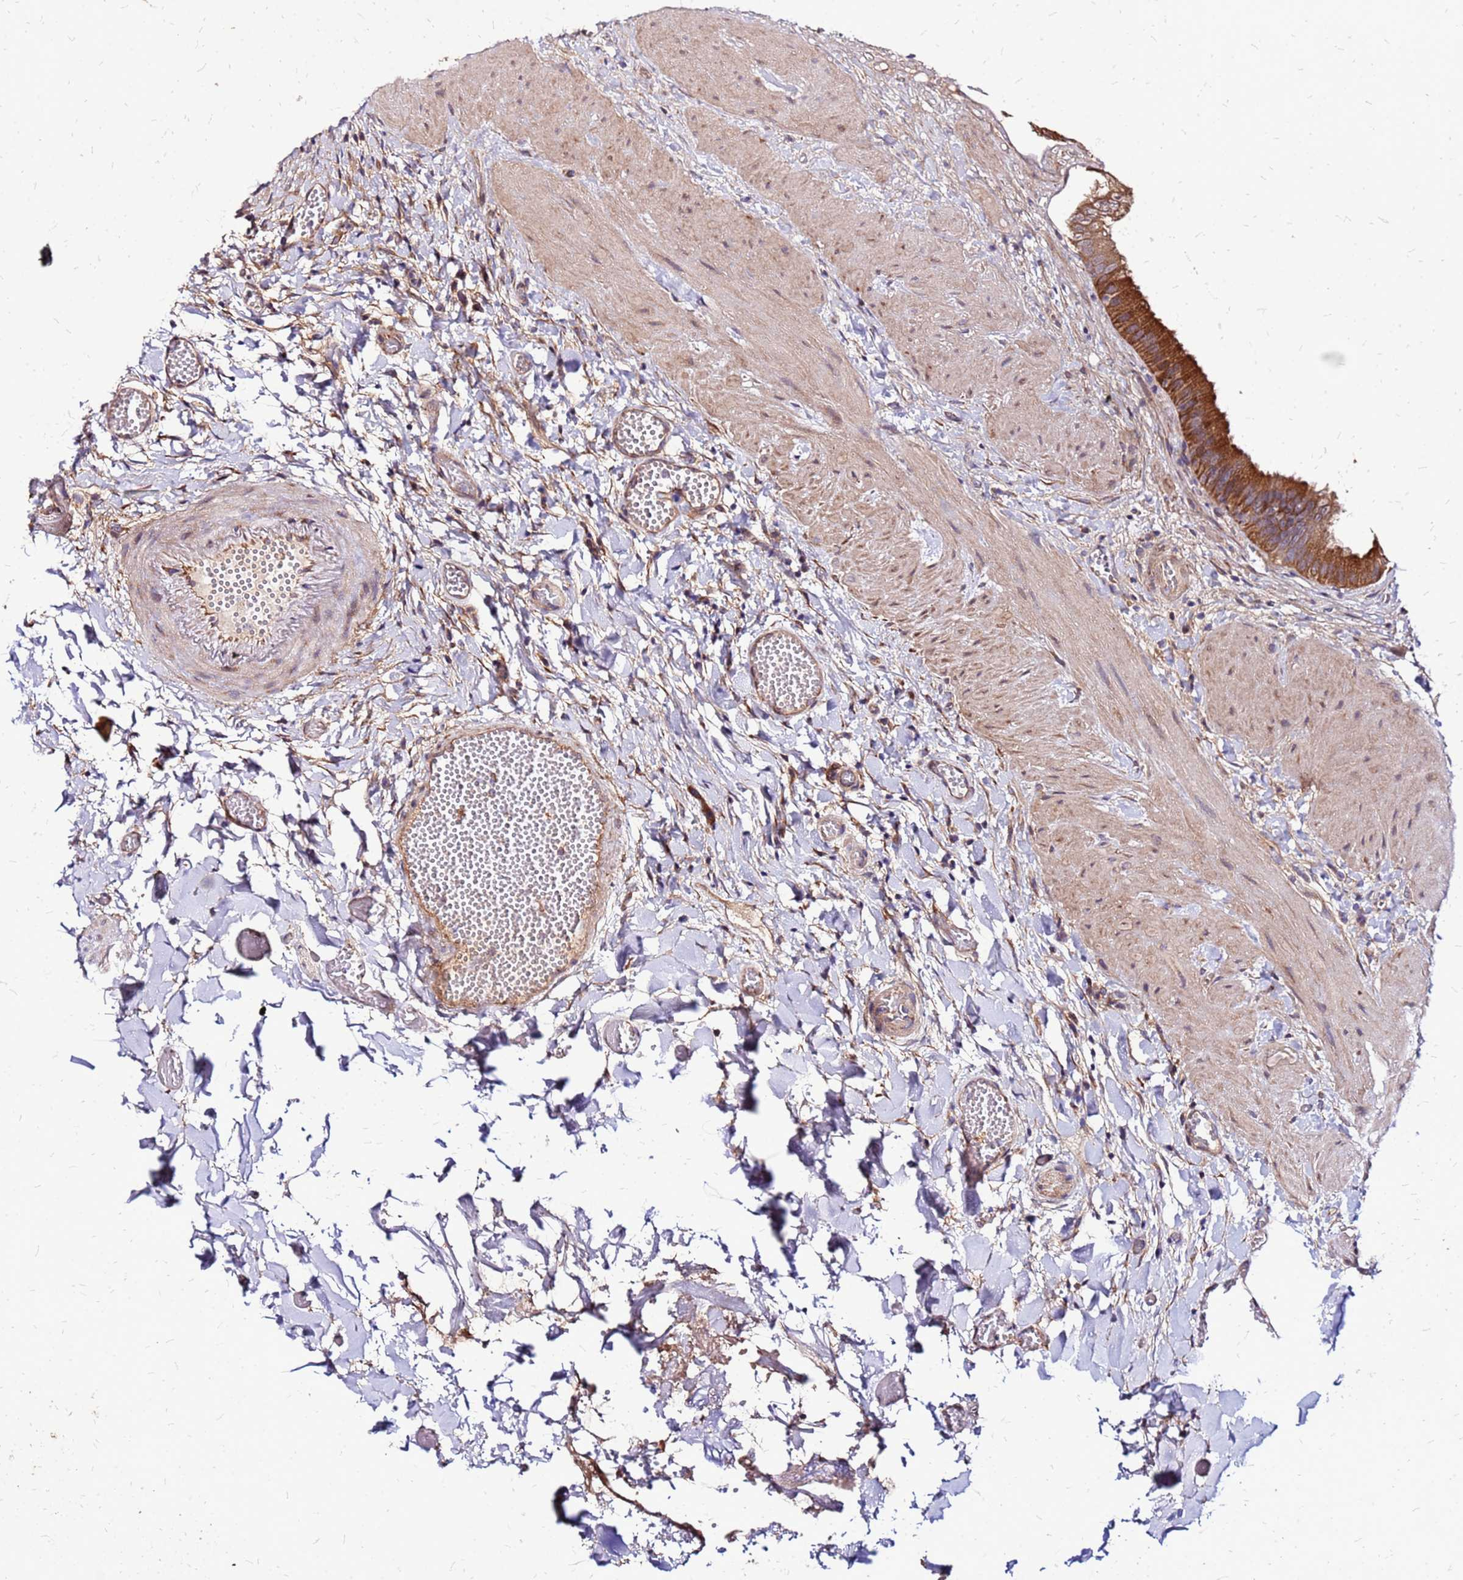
{"staining": {"intensity": "strong", "quantity": ">75%", "location": "cytoplasmic/membranous"}, "tissue": "gallbladder", "cell_type": "Glandular cells", "image_type": "normal", "snomed": [{"axis": "morphology", "description": "Normal tissue, NOS"}, {"axis": "topography", "description": "Gallbladder"}], "caption": "The image demonstrates staining of benign gallbladder, revealing strong cytoplasmic/membranous protein staining (brown color) within glandular cells. Using DAB (brown) and hematoxylin (blue) stains, captured at high magnification using brightfield microscopy.", "gene": "VMO1", "patient": {"sex": "male", "age": 55}}